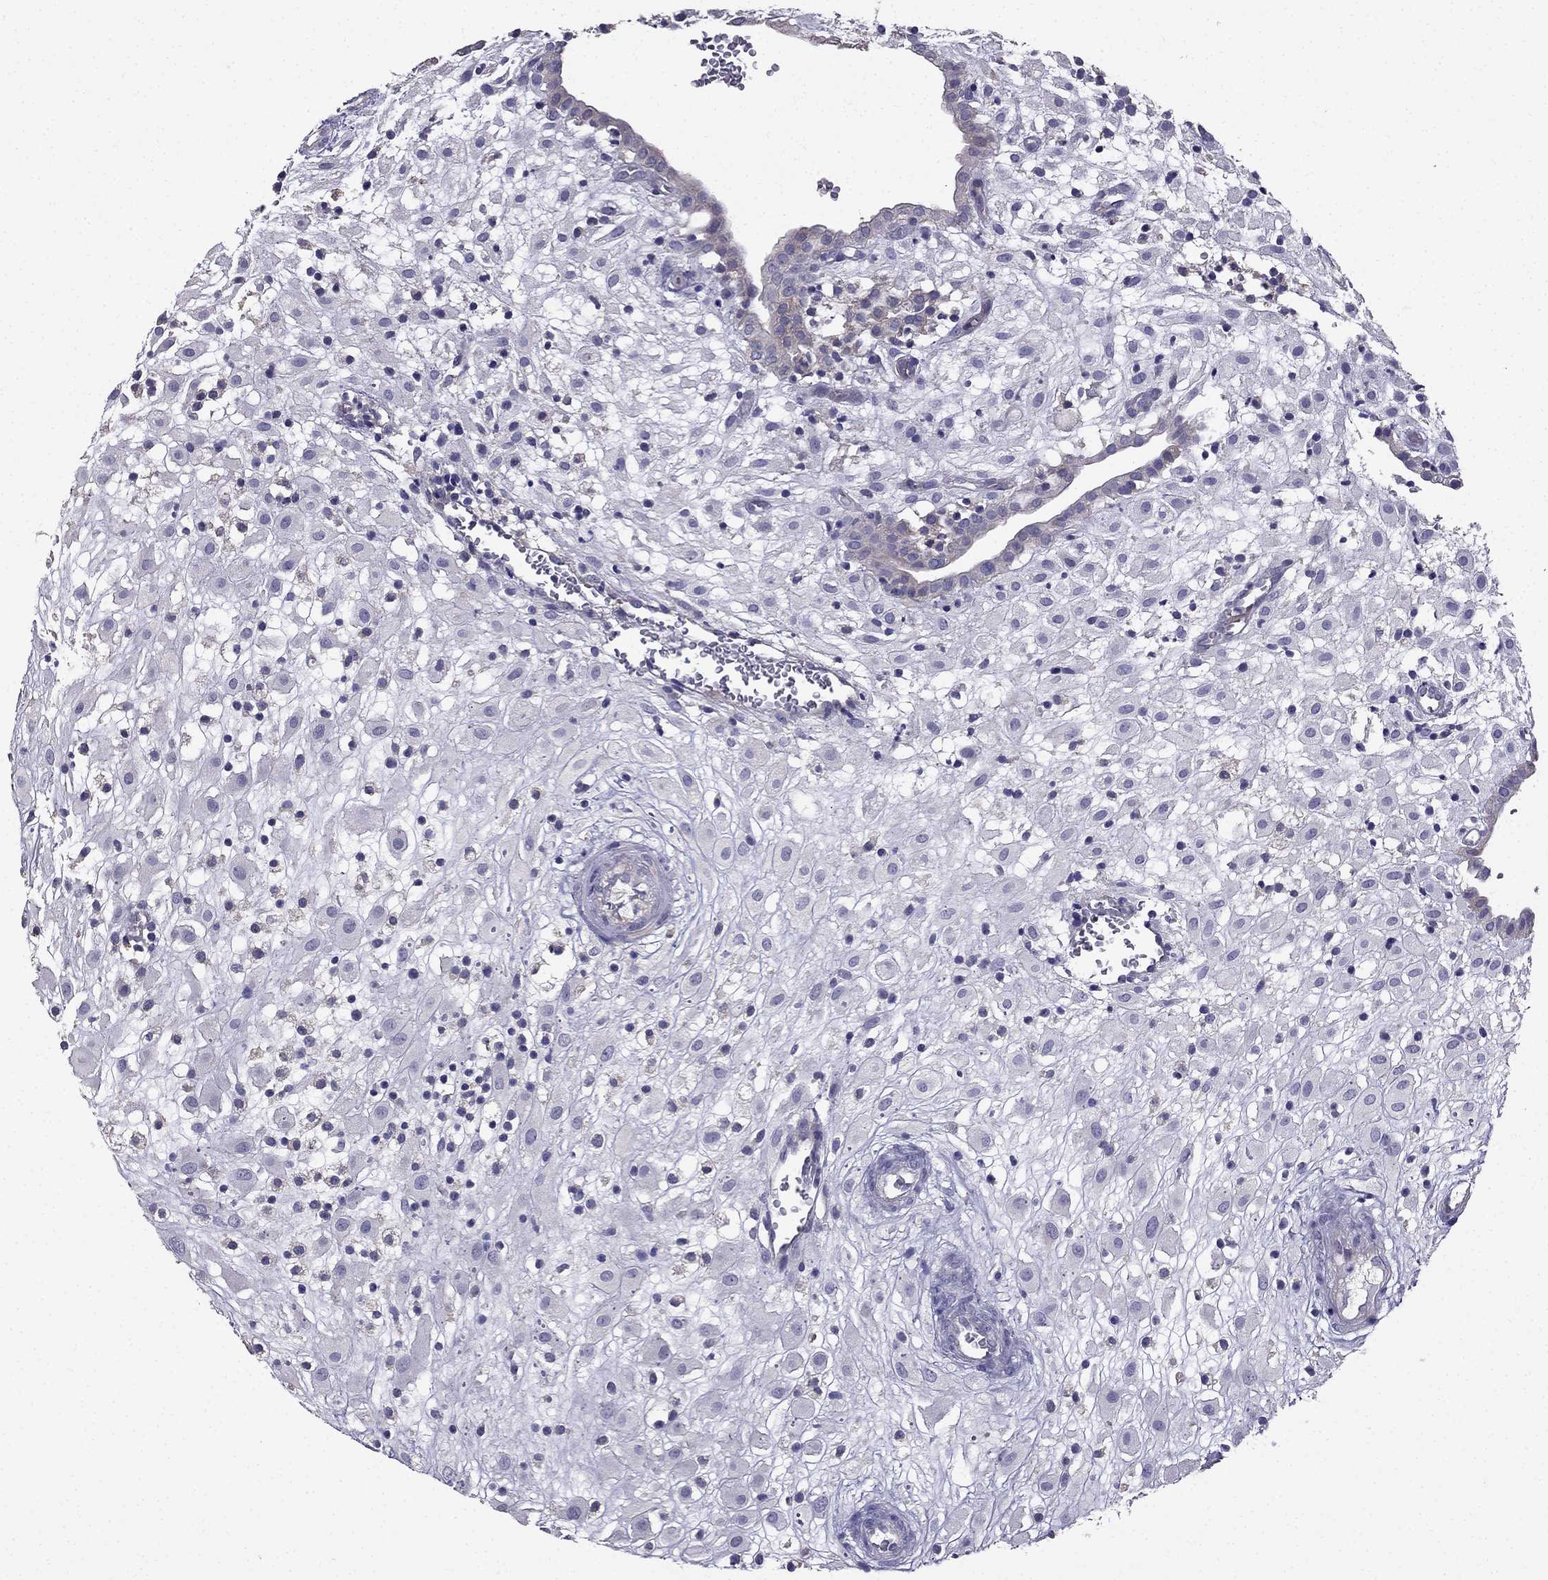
{"staining": {"intensity": "negative", "quantity": "none", "location": "none"}, "tissue": "placenta", "cell_type": "Decidual cells", "image_type": "normal", "snomed": [{"axis": "morphology", "description": "Normal tissue, NOS"}, {"axis": "topography", "description": "Placenta"}], "caption": "Placenta stained for a protein using immunohistochemistry (IHC) demonstrates no positivity decidual cells.", "gene": "AS3MT", "patient": {"sex": "female", "age": 24}}